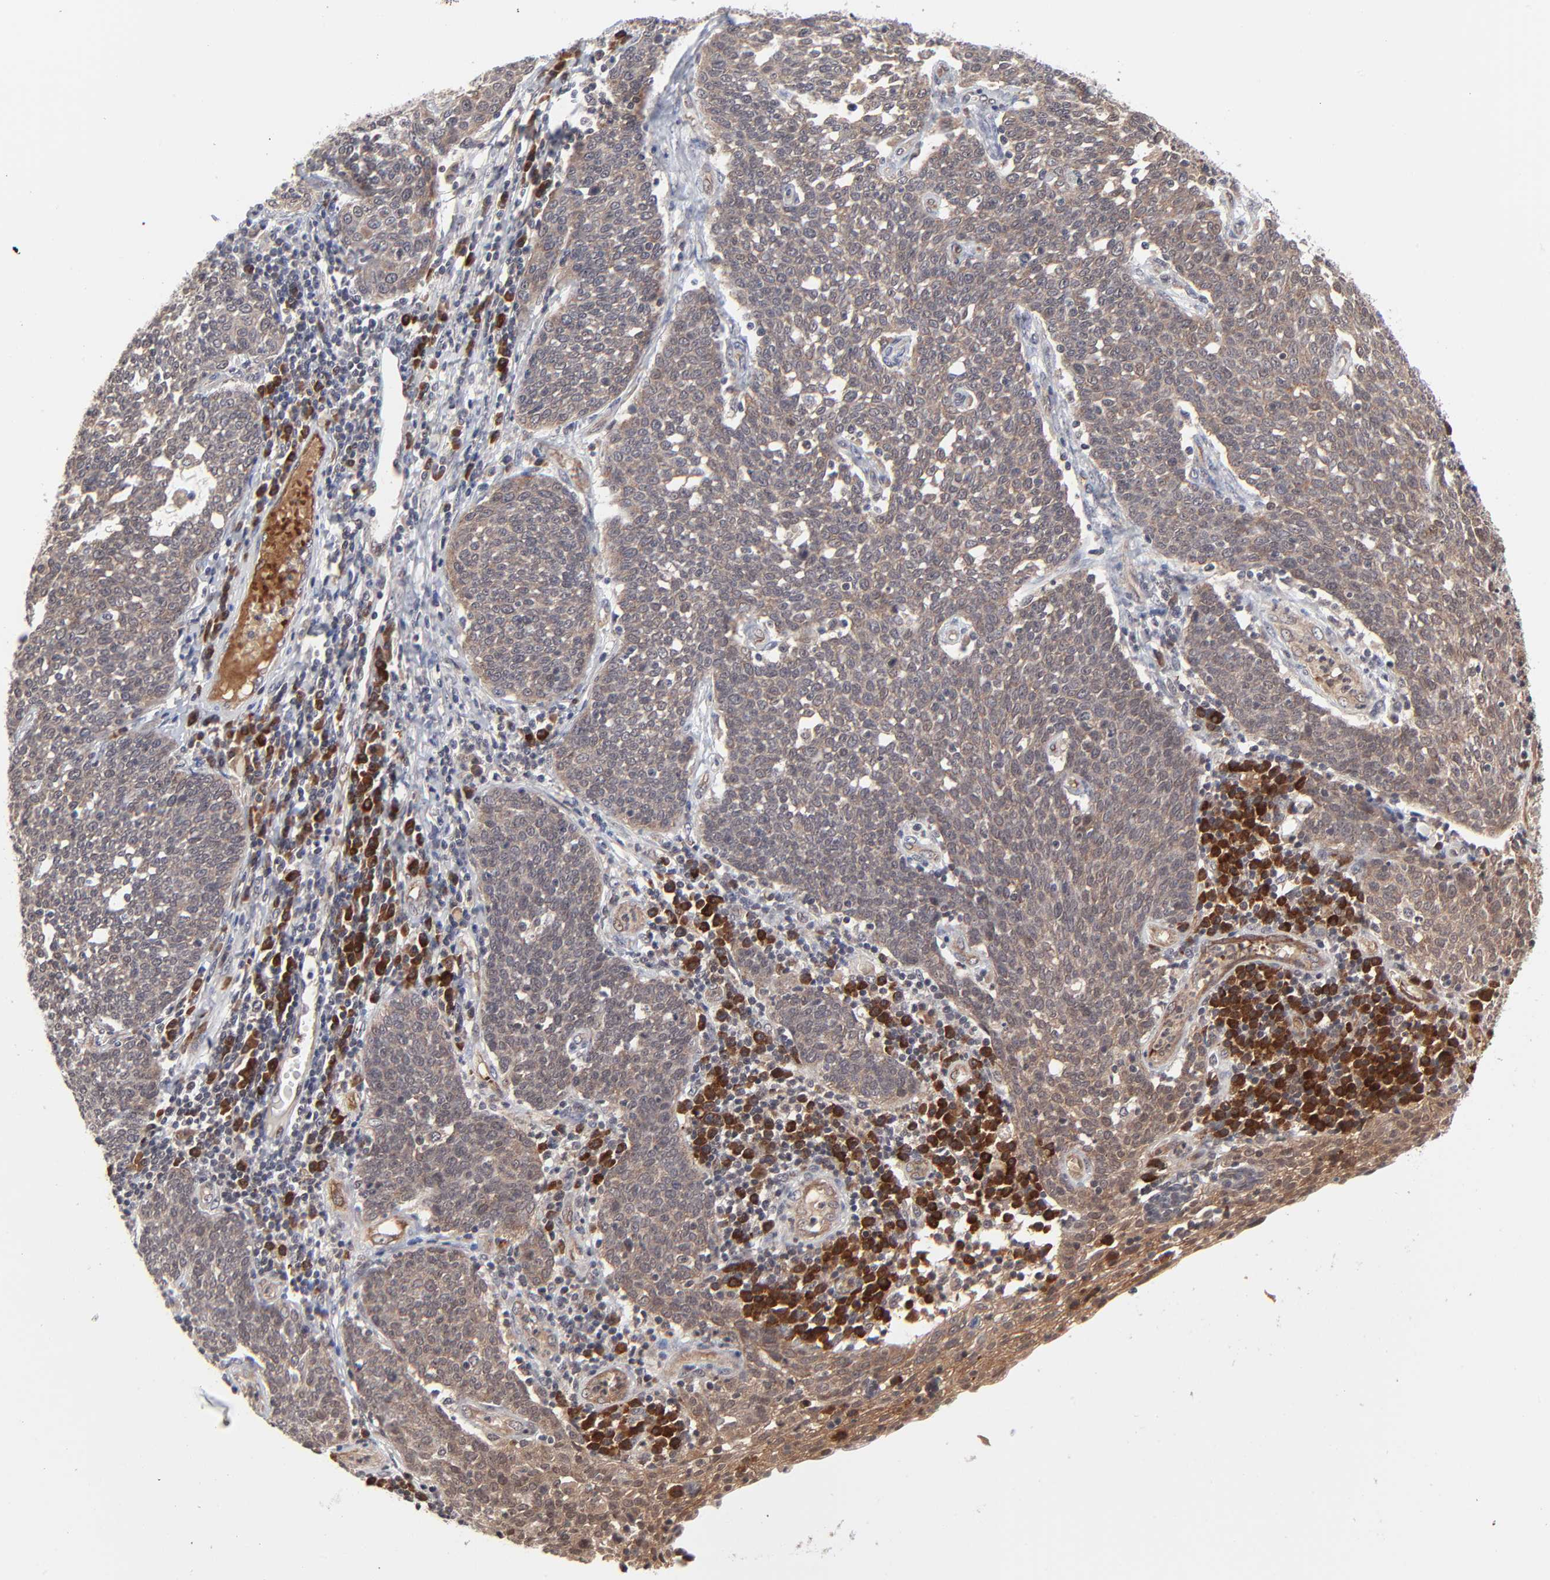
{"staining": {"intensity": "moderate", "quantity": ">75%", "location": "cytoplasmic/membranous"}, "tissue": "cervical cancer", "cell_type": "Tumor cells", "image_type": "cancer", "snomed": [{"axis": "morphology", "description": "Squamous cell carcinoma, NOS"}, {"axis": "topography", "description": "Cervix"}], "caption": "Cervical cancer (squamous cell carcinoma) stained for a protein (brown) shows moderate cytoplasmic/membranous positive staining in about >75% of tumor cells.", "gene": "CASP10", "patient": {"sex": "female", "age": 34}}